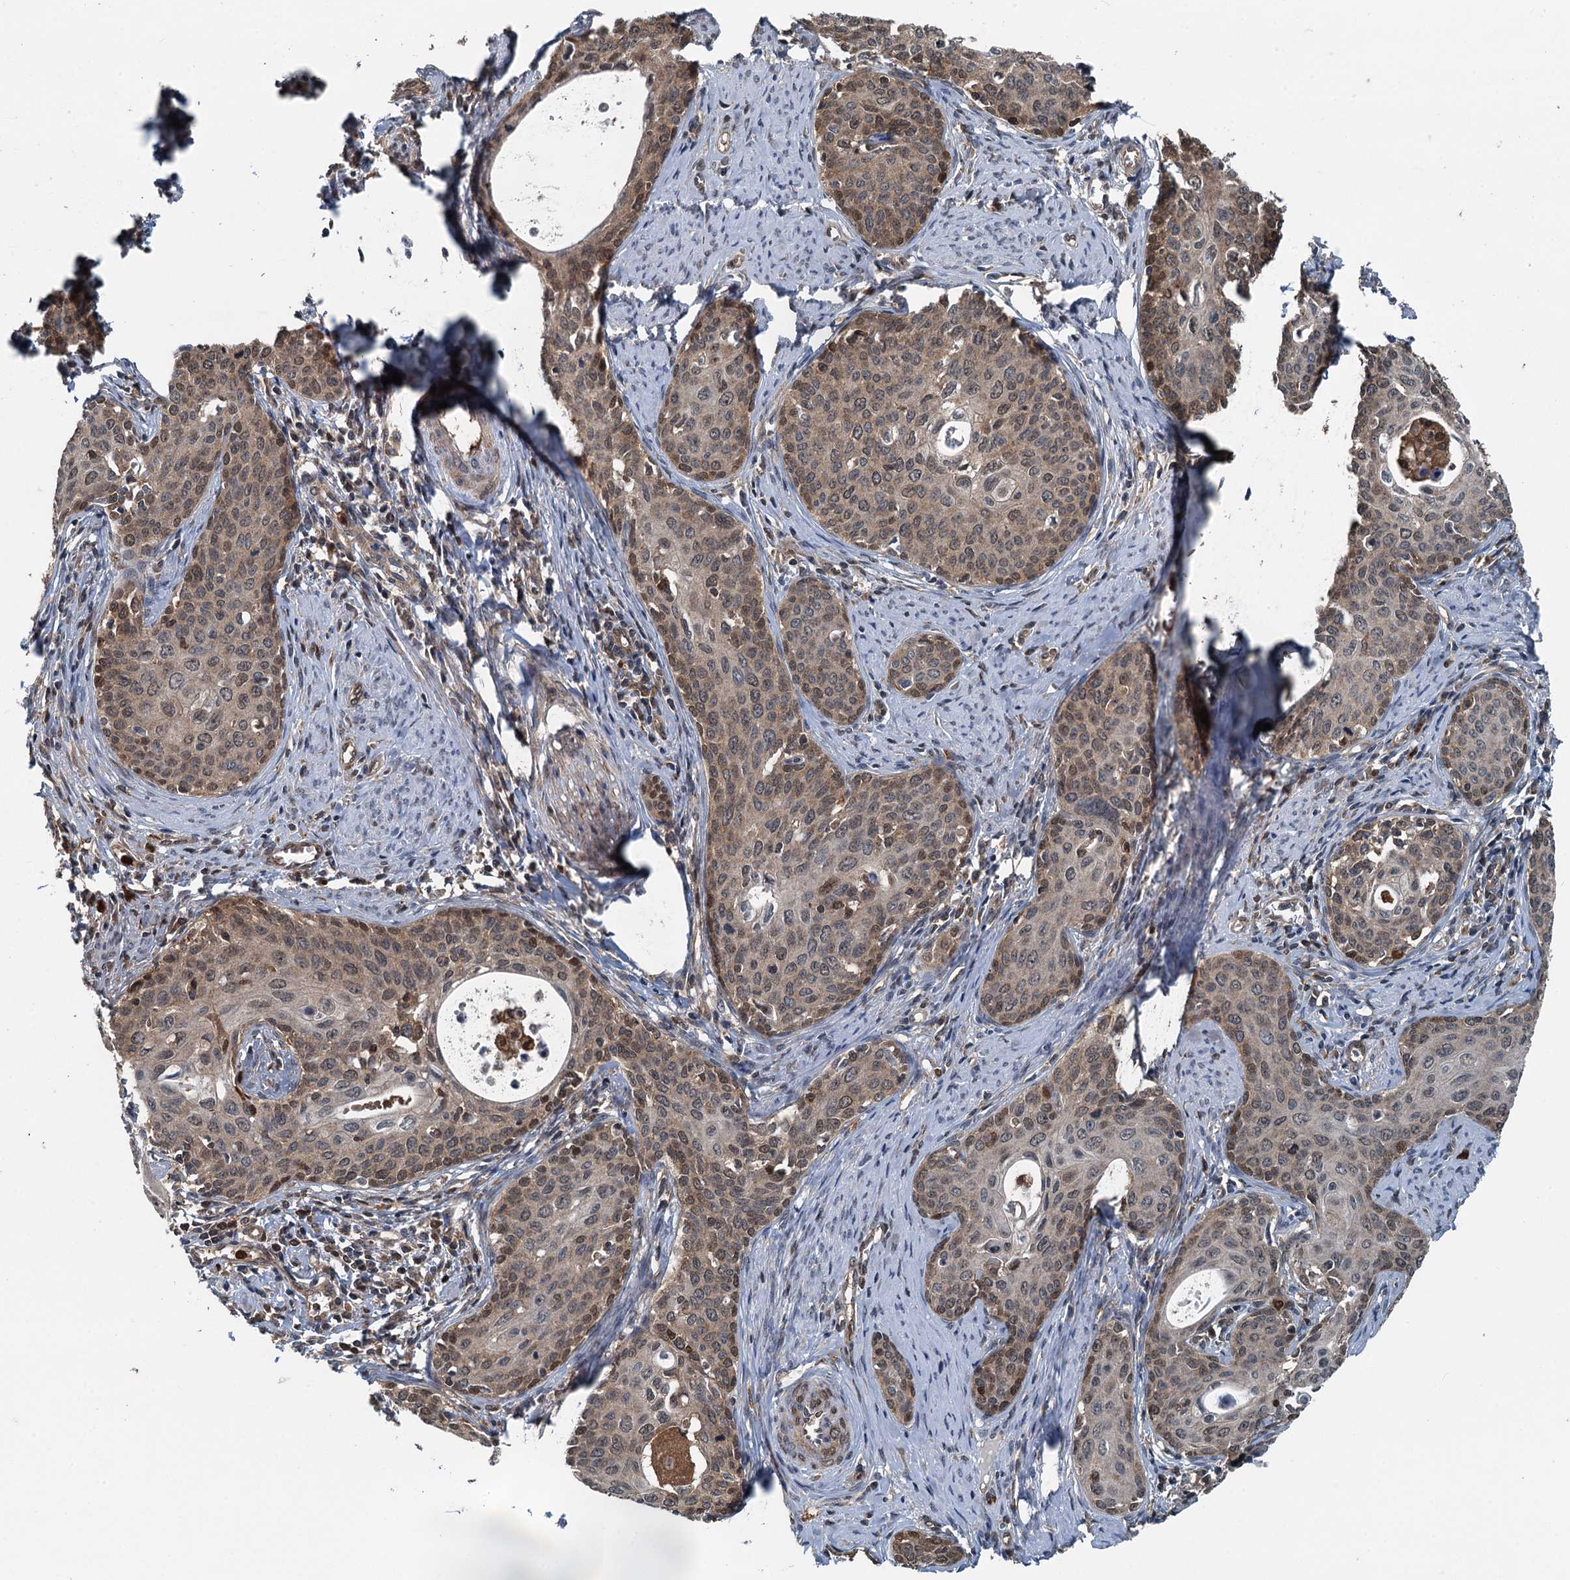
{"staining": {"intensity": "moderate", "quantity": ">75%", "location": "cytoplasmic/membranous,nuclear"}, "tissue": "cervical cancer", "cell_type": "Tumor cells", "image_type": "cancer", "snomed": [{"axis": "morphology", "description": "Squamous cell carcinoma, NOS"}, {"axis": "topography", "description": "Cervix"}], "caption": "Immunohistochemical staining of cervical squamous cell carcinoma reveals medium levels of moderate cytoplasmic/membranous and nuclear positivity in approximately >75% of tumor cells. (Brightfield microscopy of DAB IHC at high magnification).", "gene": "GPI", "patient": {"sex": "female", "age": 52}}